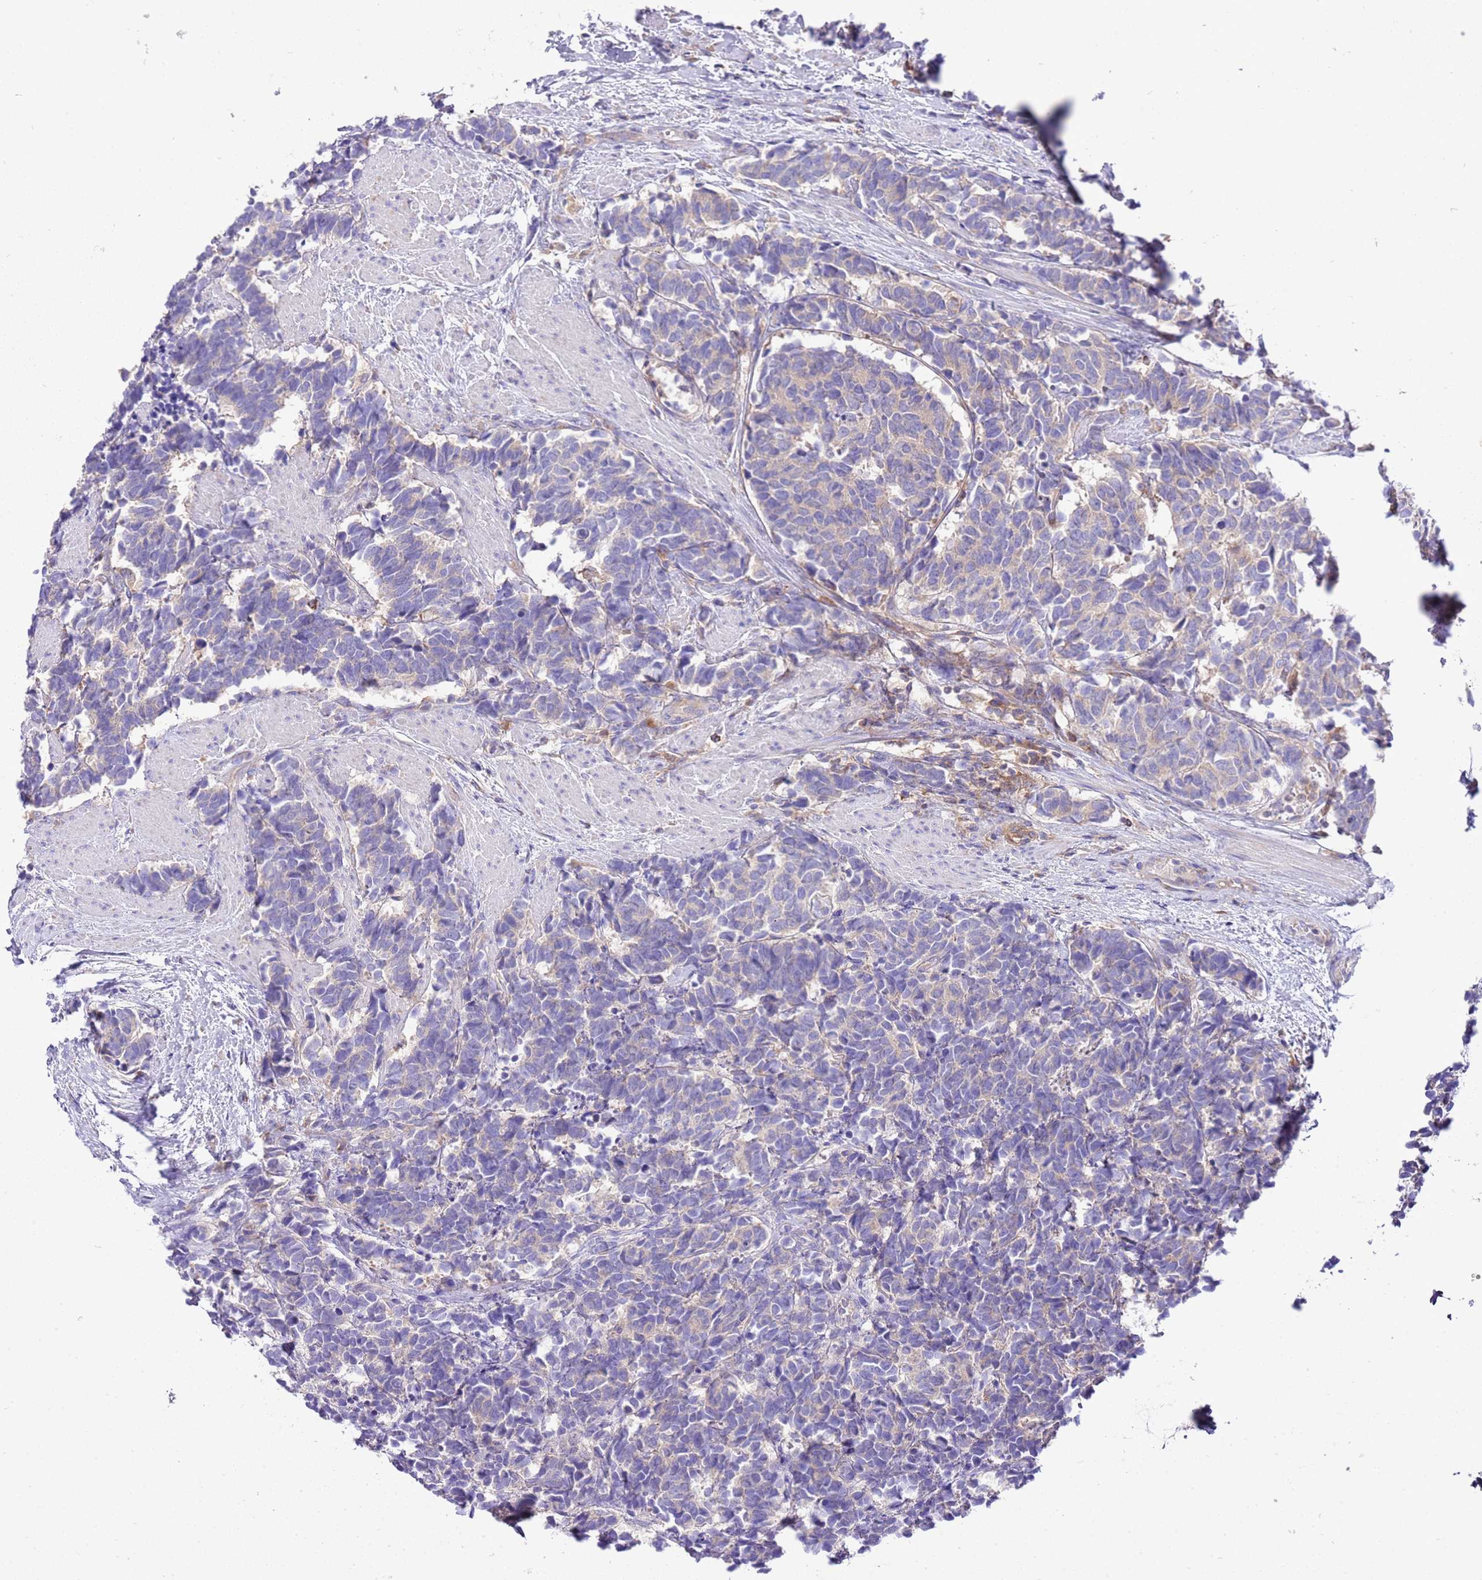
{"staining": {"intensity": "weak", "quantity": "<25%", "location": "cytoplasmic/membranous"}, "tissue": "carcinoid", "cell_type": "Tumor cells", "image_type": "cancer", "snomed": [{"axis": "morphology", "description": "Carcinoma, NOS"}, {"axis": "morphology", "description": "Carcinoid, malignant, NOS"}, {"axis": "topography", "description": "Prostate"}], "caption": "Immunohistochemical staining of human carcinoid displays no significant positivity in tumor cells.", "gene": "RPS10", "patient": {"sex": "male", "age": 57}}